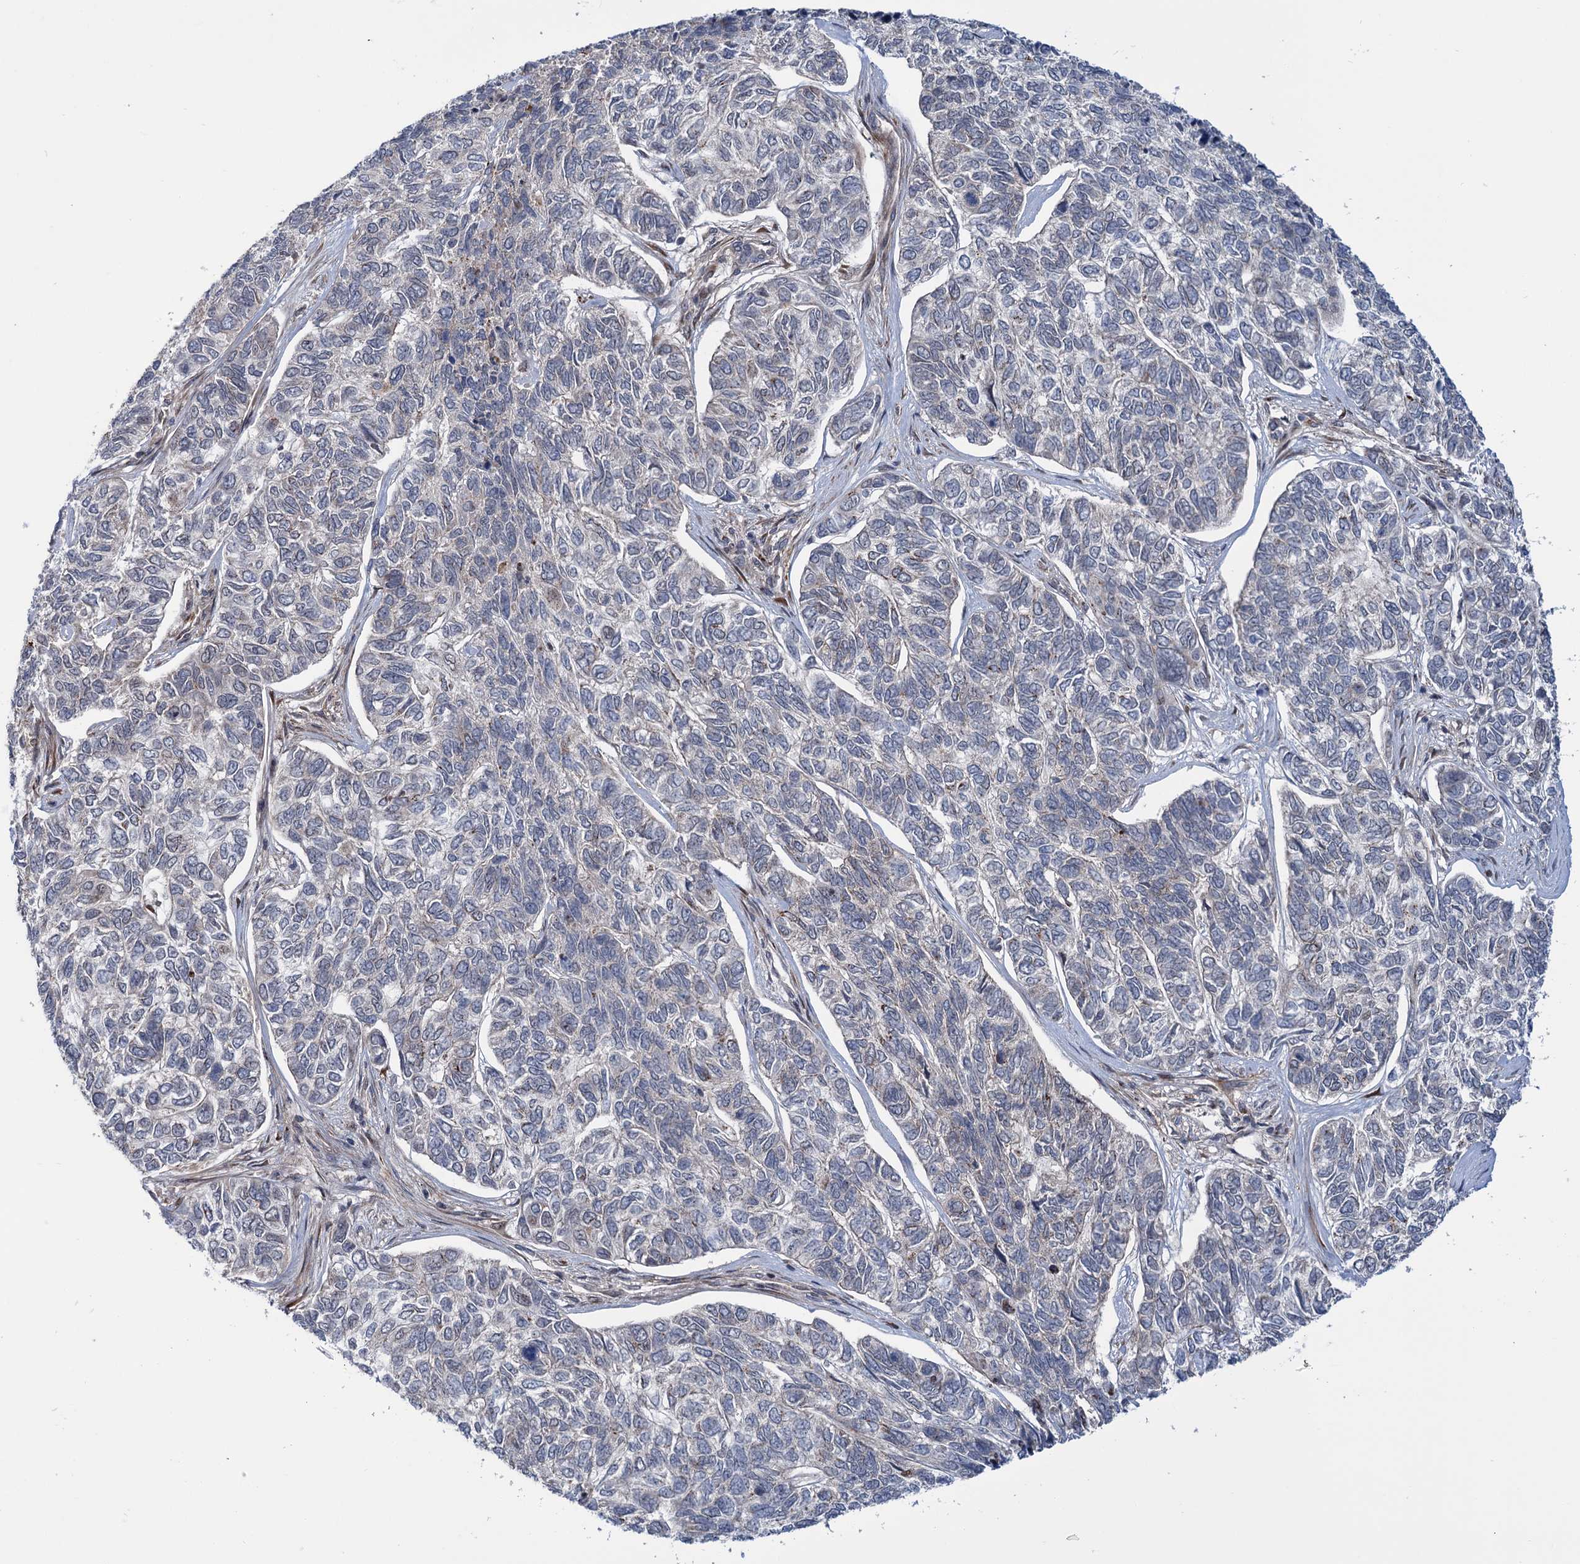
{"staining": {"intensity": "negative", "quantity": "none", "location": "none"}, "tissue": "skin cancer", "cell_type": "Tumor cells", "image_type": "cancer", "snomed": [{"axis": "morphology", "description": "Basal cell carcinoma"}, {"axis": "topography", "description": "Skin"}], "caption": "IHC histopathology image of neoplastic tissue: skin cancer (basal cell carcinoma) stained with DAB (3,3'-diaminobenzidine) shows no significant protein expression in tumor cells.", "gene": "ELP4", "patient": {"sex": "female", "age": 65}}